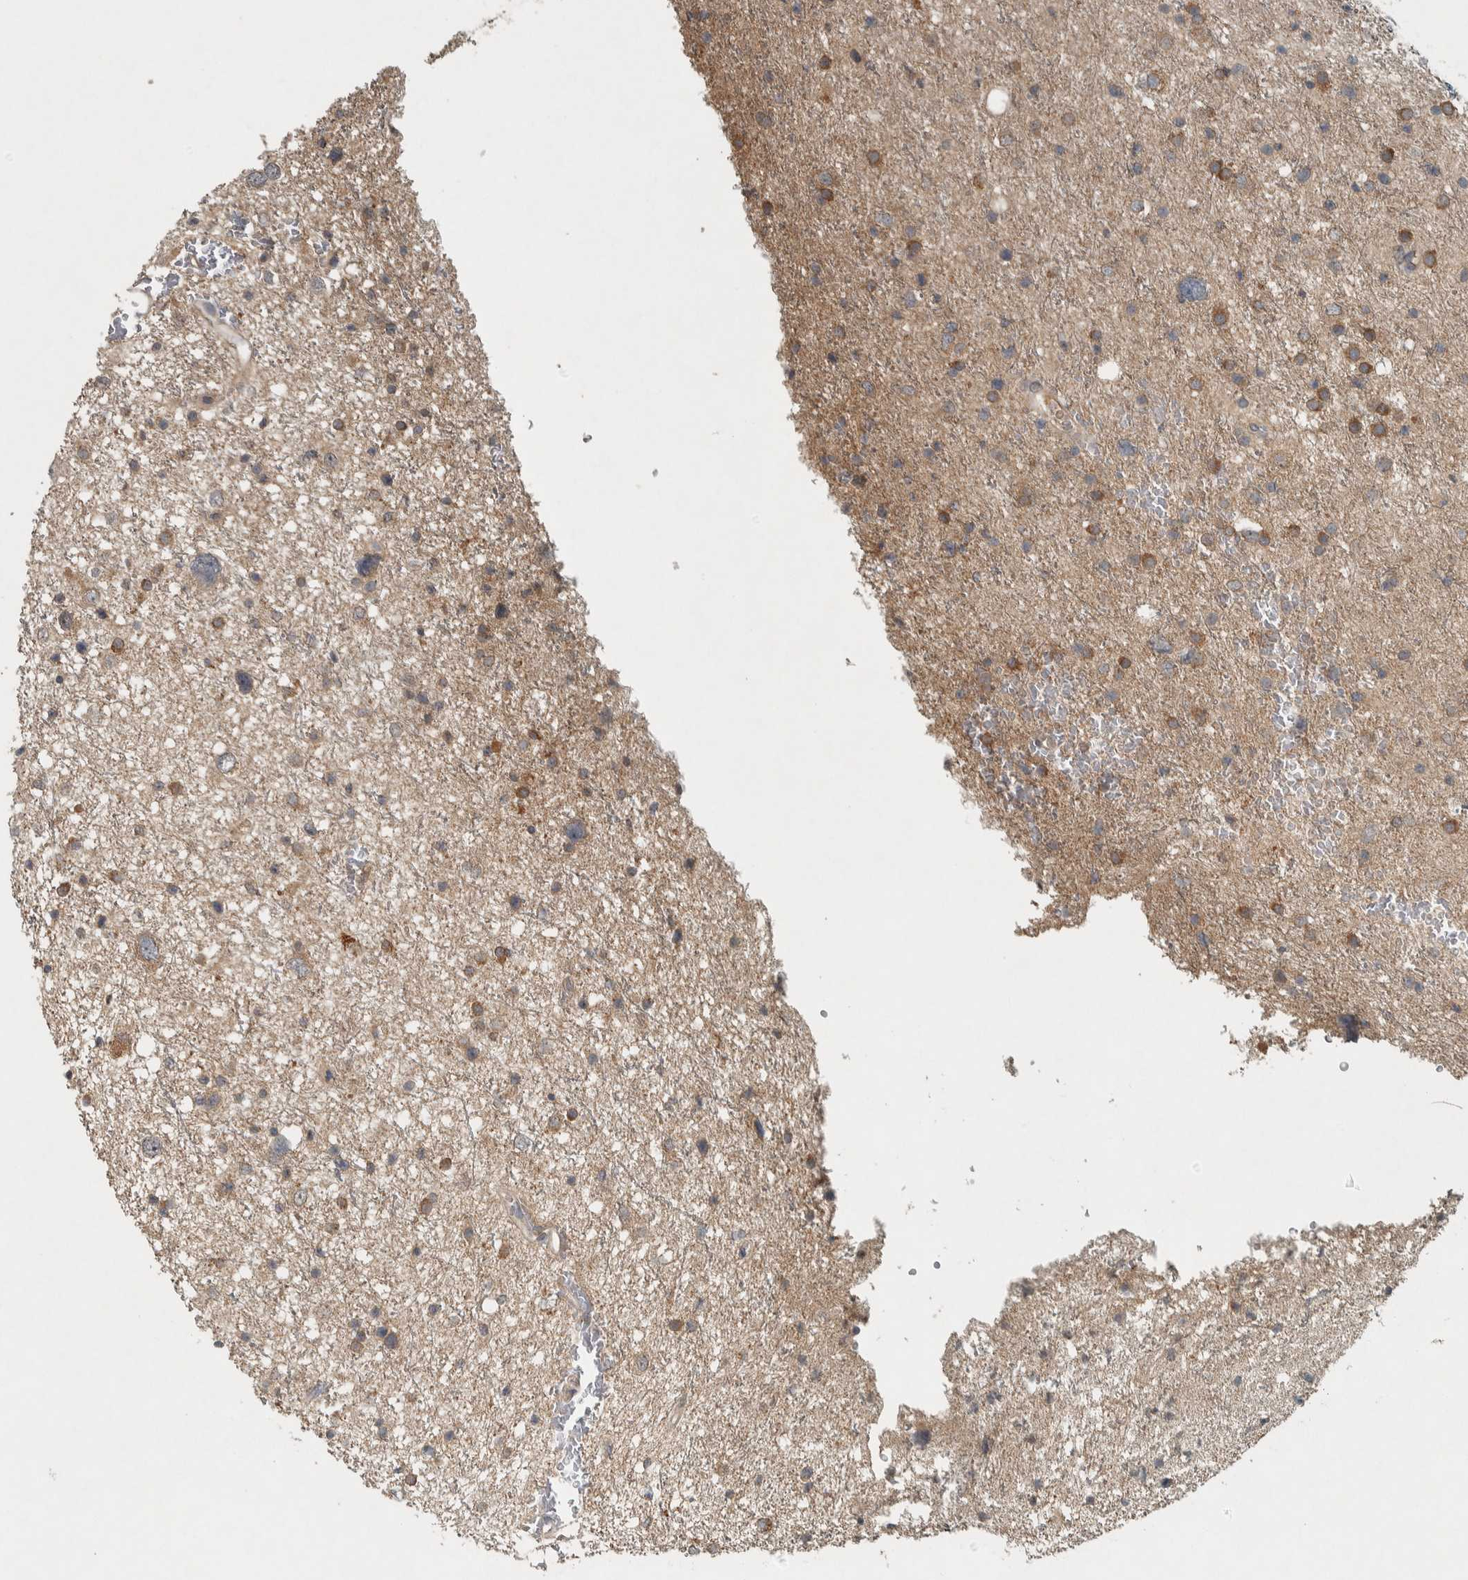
{"staining": {"intensity": "moderate", "quantity": "25%-75%", "location": "cytoplasmic/membranous"}, "tissue": "glioma", "cell_type": "Tumor cells", "image_type": "cancer", "snomed": [{"axis": "morphology", "description": "Glioma, malignant, Low grade"}, {"axis": "topography", "description": "Brain"}], "caption": "About 25%-75% of tumor cells in glioma demonstrate moderate cytoplasmic/membranous protein positivity as visualized by brown immunohistochemical staining.", "gene": "CLCN2", "patient": {"sex": "female", "age": 37}}